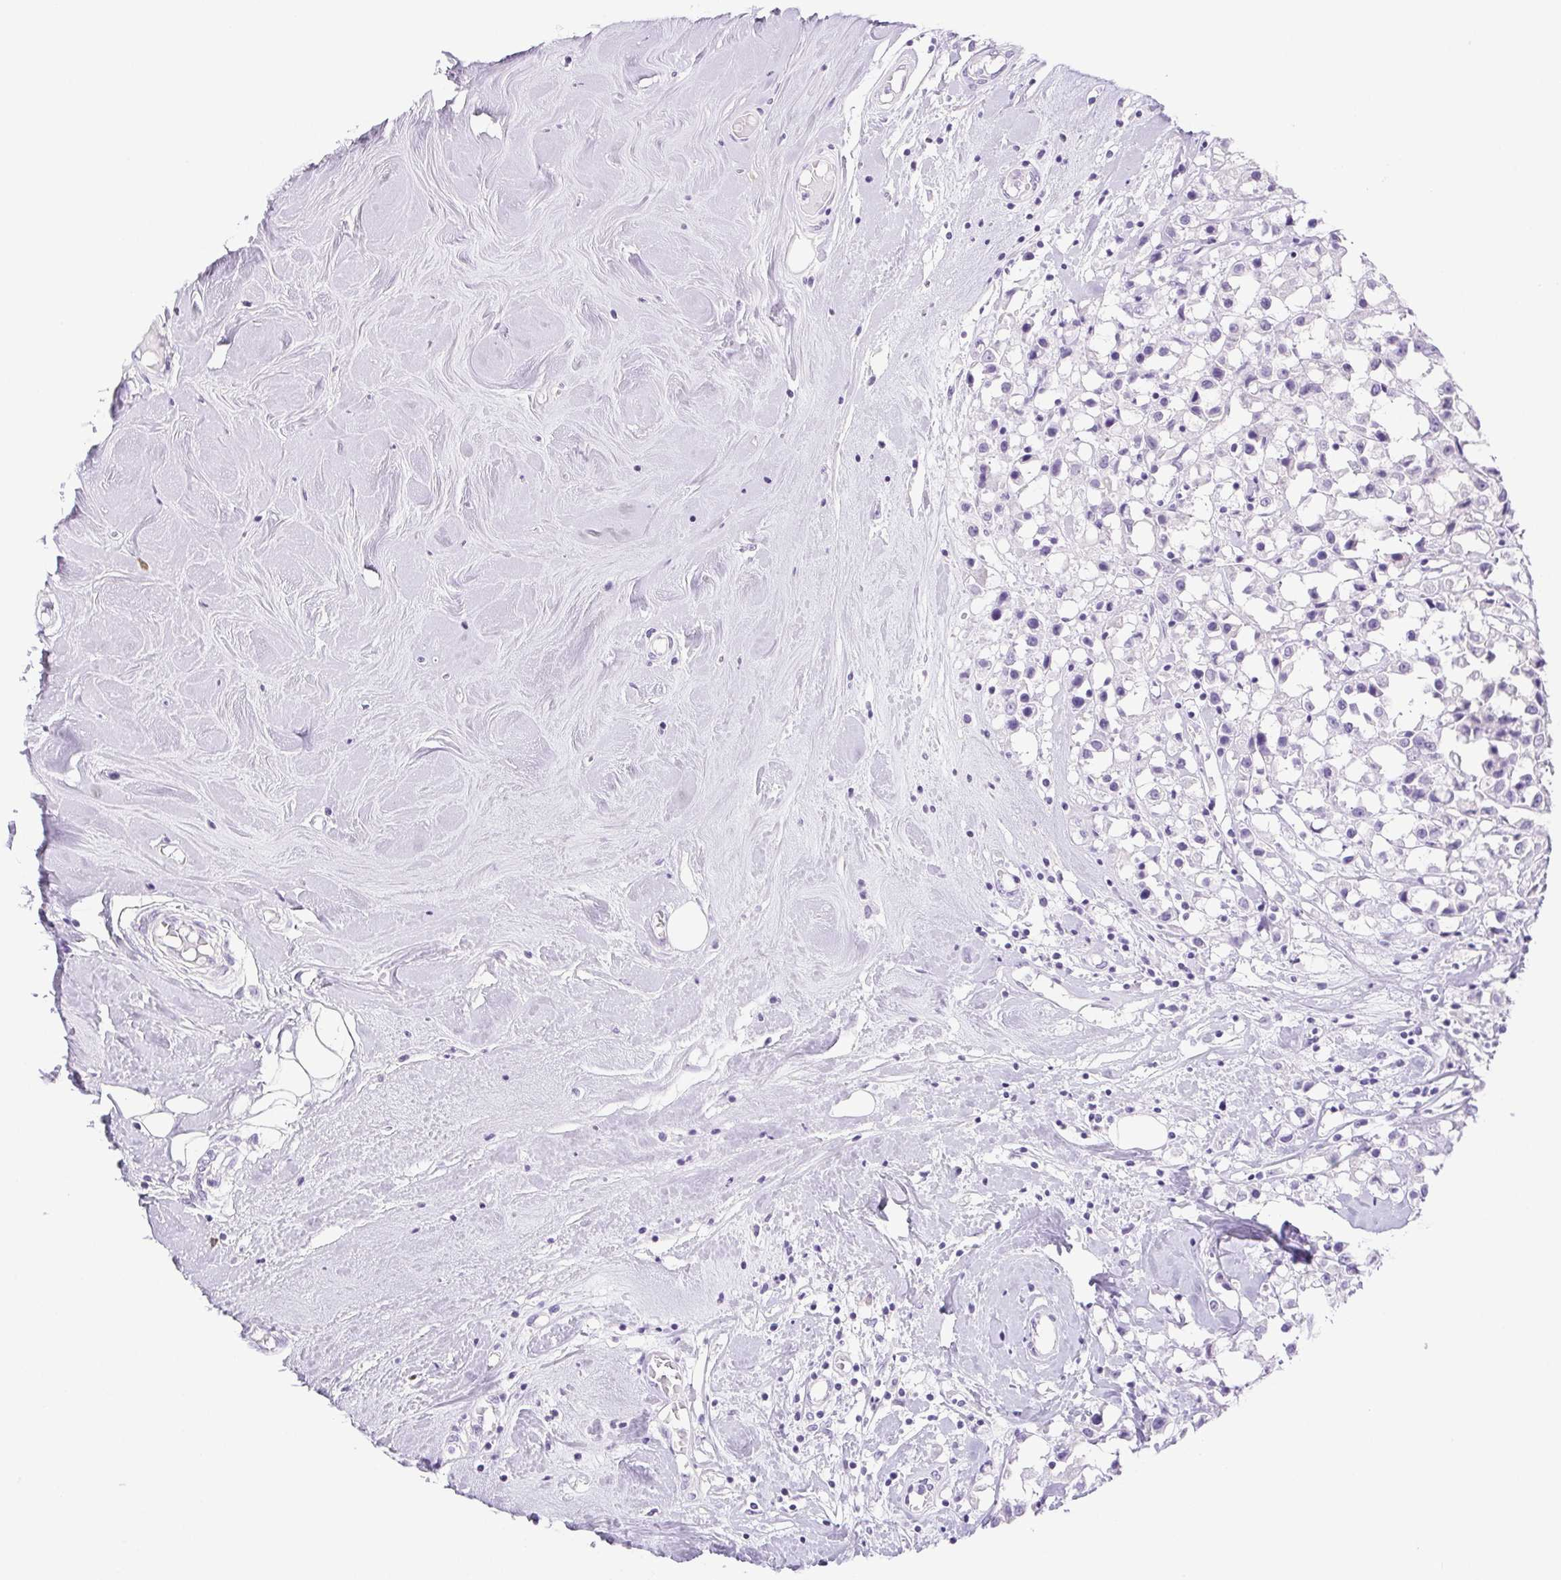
{"staining": {"intensity": "negative", "quantity": "none", "location": "none"}, "tissue": "breast cancer", "cell_type": "Tumor cells", "image_type": "cancer", "snomed": [{"axis": "morphology", "description": "Duct carcinoma"}, {"axis": "topography", "description": "Breast"}], "caption": "Breast infiltrating ductal carcinoma was stained to show a protein in brown. There is no significant expression in tumor cells.", "gene": "PAPPA2", "patient": {"sex": "female", "age": 61}}